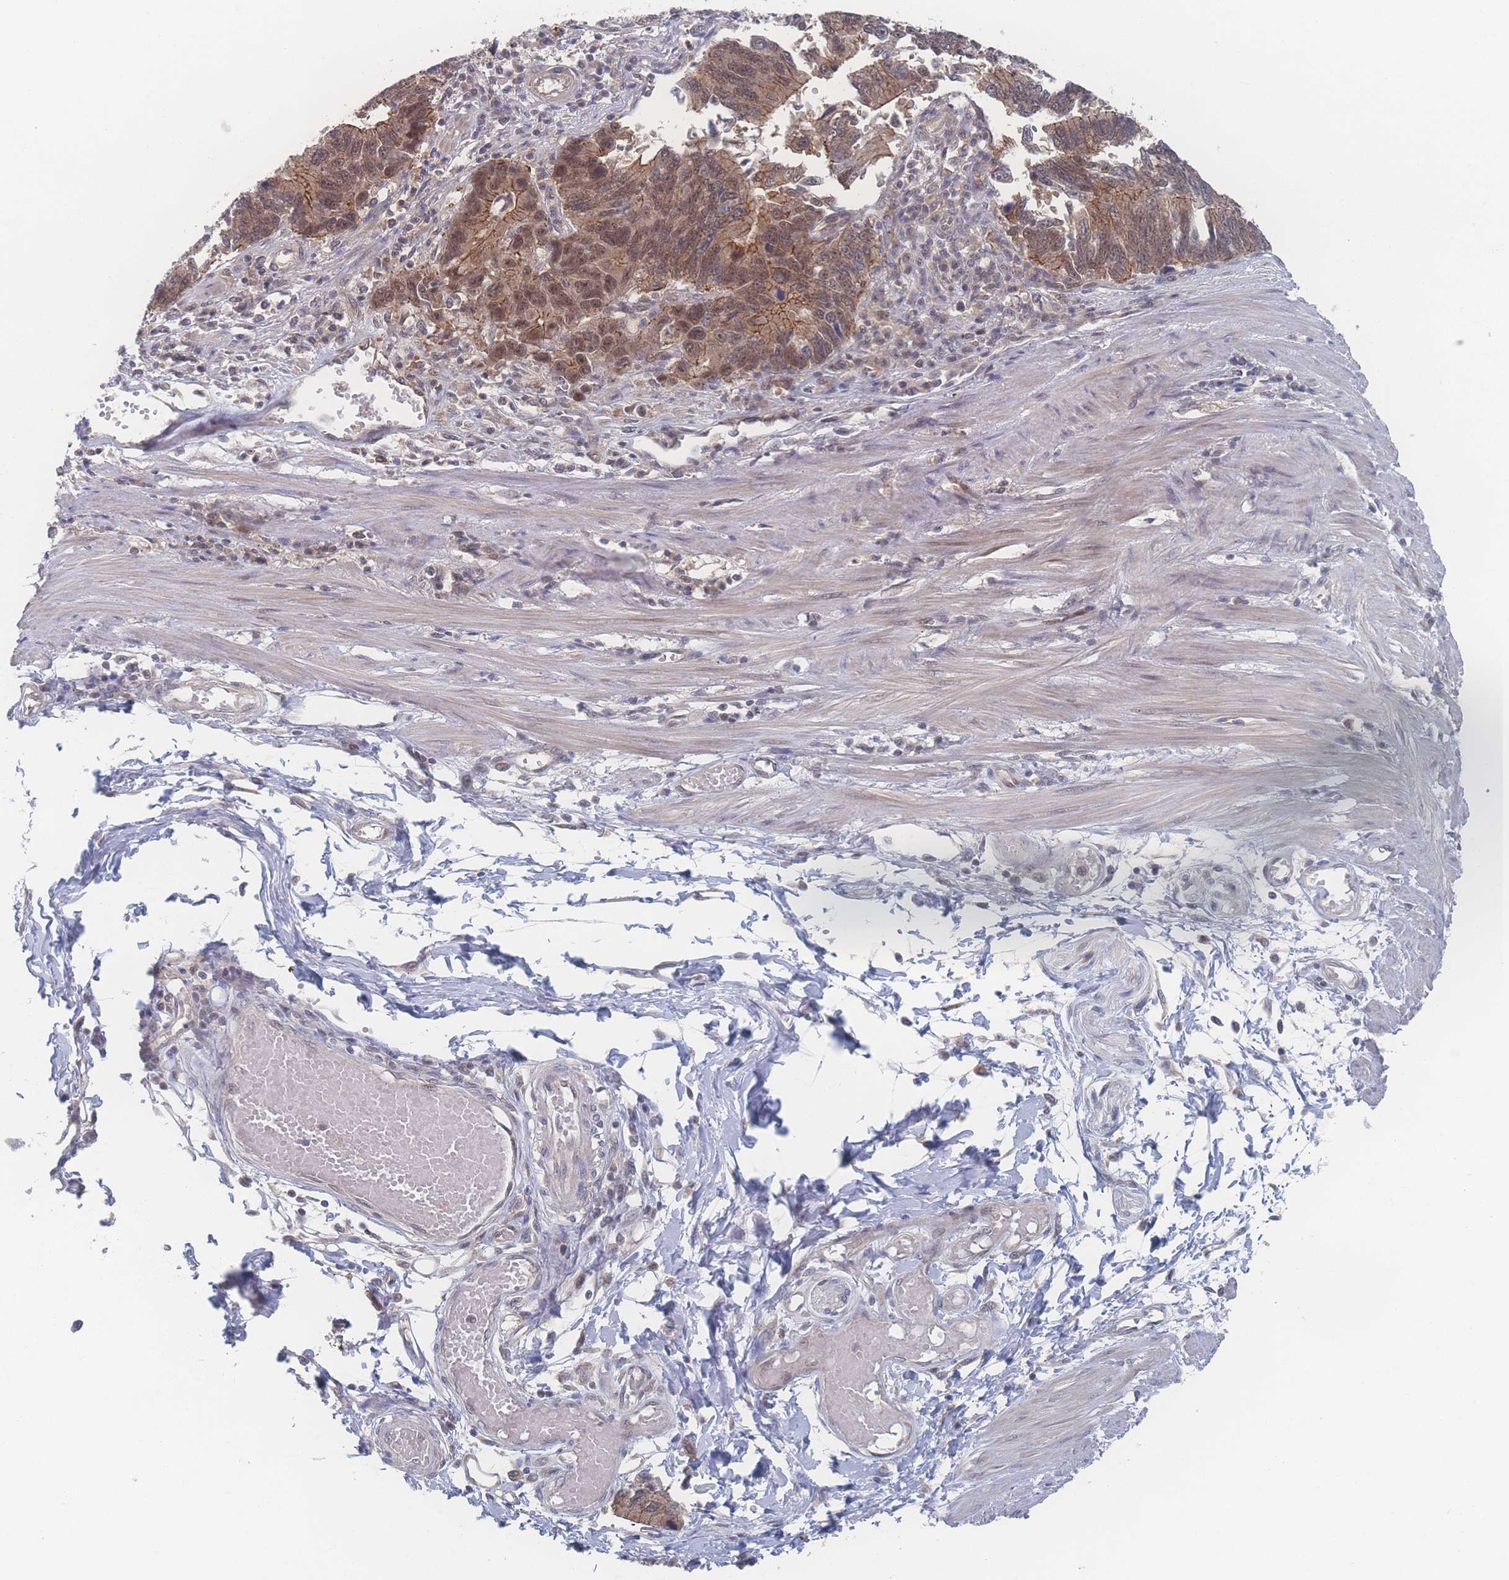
{"staining": {"intensity": "moderate", "quantity": ">75%", "location": "cytoplasmic/membranous,nuclear"}, "tissue": "stomach cancer", "cell_type": "Tumor cells", "image_type": "cancer", "snomed": [{"axis": "morphology", "description": "Adenocarcinoma, NOS"}, {"axis": "topography", "description": "Stomach"}], "caption": "Protein staining displays moderate cytoplasmic/membranous and nuclear expression in about >75% of tumor cells in adenocarcinoma (stomach). (DAB (3,3'-diaminobenzidine) IHC, brown staining for protein, blue staining for nuclei).", "gene": "NBEAL1", "patient": {"sex": "male", "age": 59}}